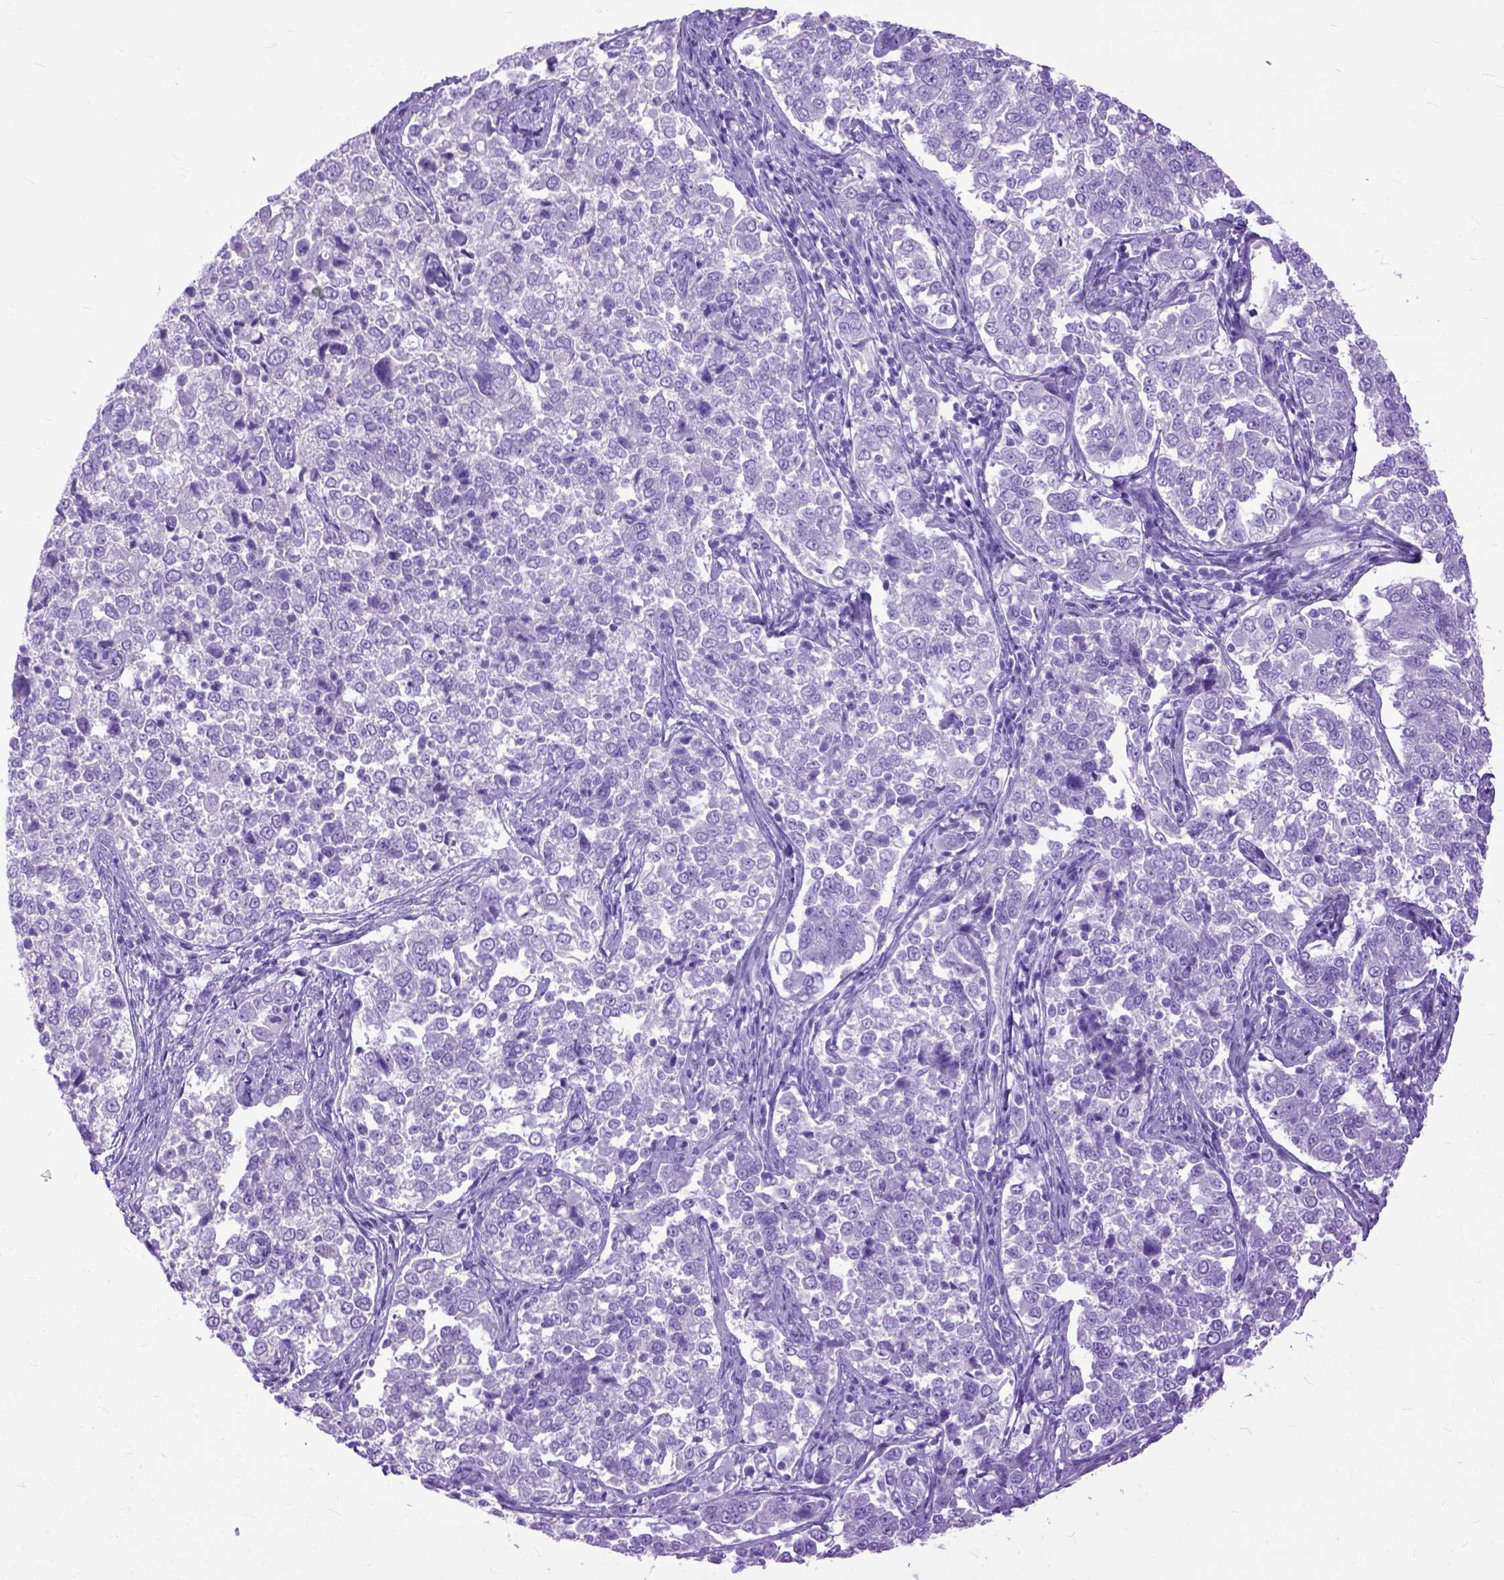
{"staining": {"intensity": "negative", "quantity": "none", "location": "none"}, "tissue": "endometrial cancer", "cell_type": "Tumor cells", "image_type": "cancer", "snomed": [{"axis": "morphology", "description": "Adenocarcinoma, NOS"}, {"axis": "topography", "description": "Endometrium"}], "caption": "This is a image of IHC staining of endometrial adenocarcinoma, which shows no positivity in tumor cells.", "gene": "GNGT1", "patient": {"sex": "female", "age": 43}}